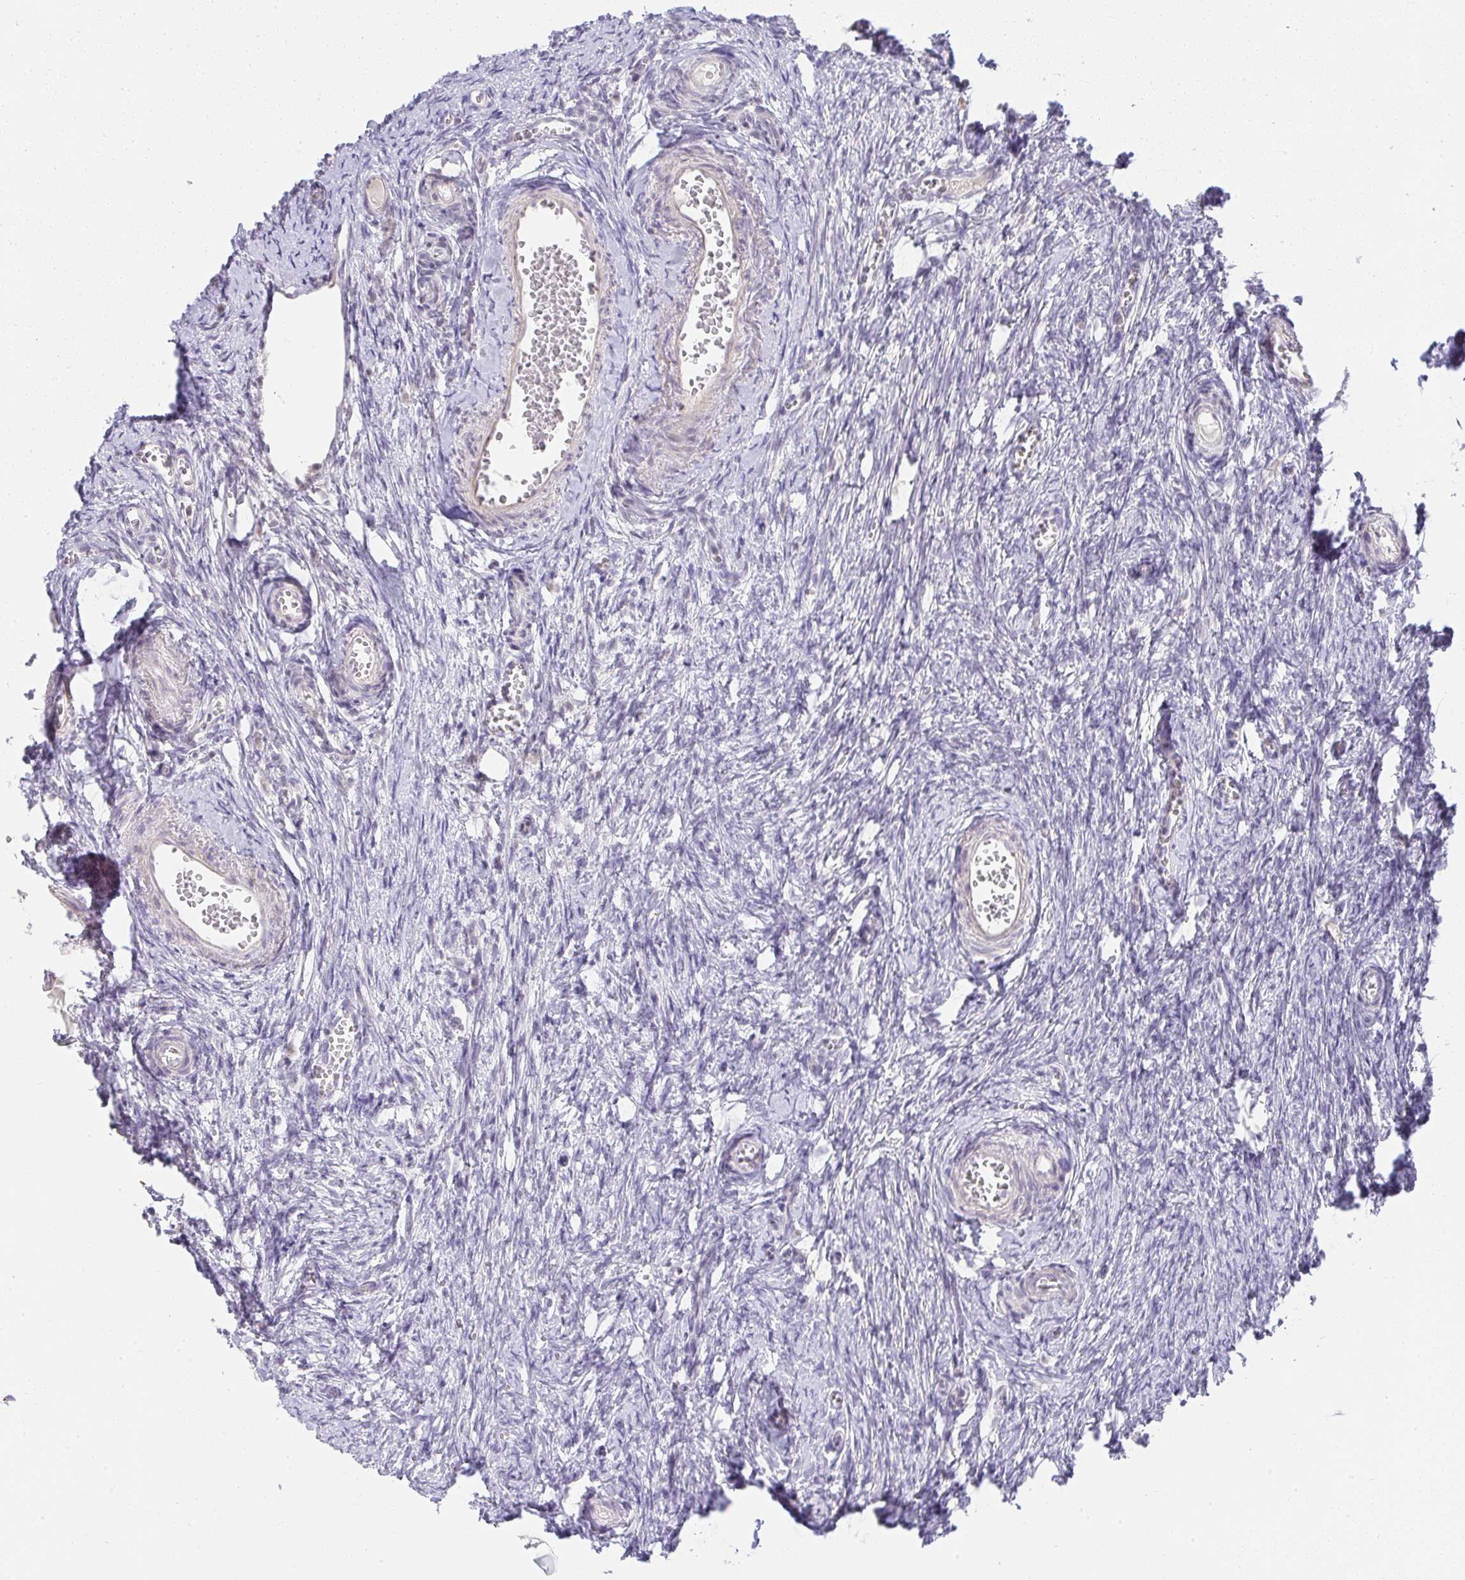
{"staining": {"intensity": "negative", "quantity": "none", "location": "none"}, "tissue": "ovary", "cell_type": "Follicle cells", "image_type": "normal", "snomed": [{"axis": "morphology", "description": "Normal tissue, NOS"}, {"axis": "topography", "description": "Ovary"}], "caption": "This is an immunohistochemistry histopathology image of unremarkable ovary. There is no positivity in follicle cells.", "gene": "CACNA1S", "patient": {"sex": "female", "age": 41}}